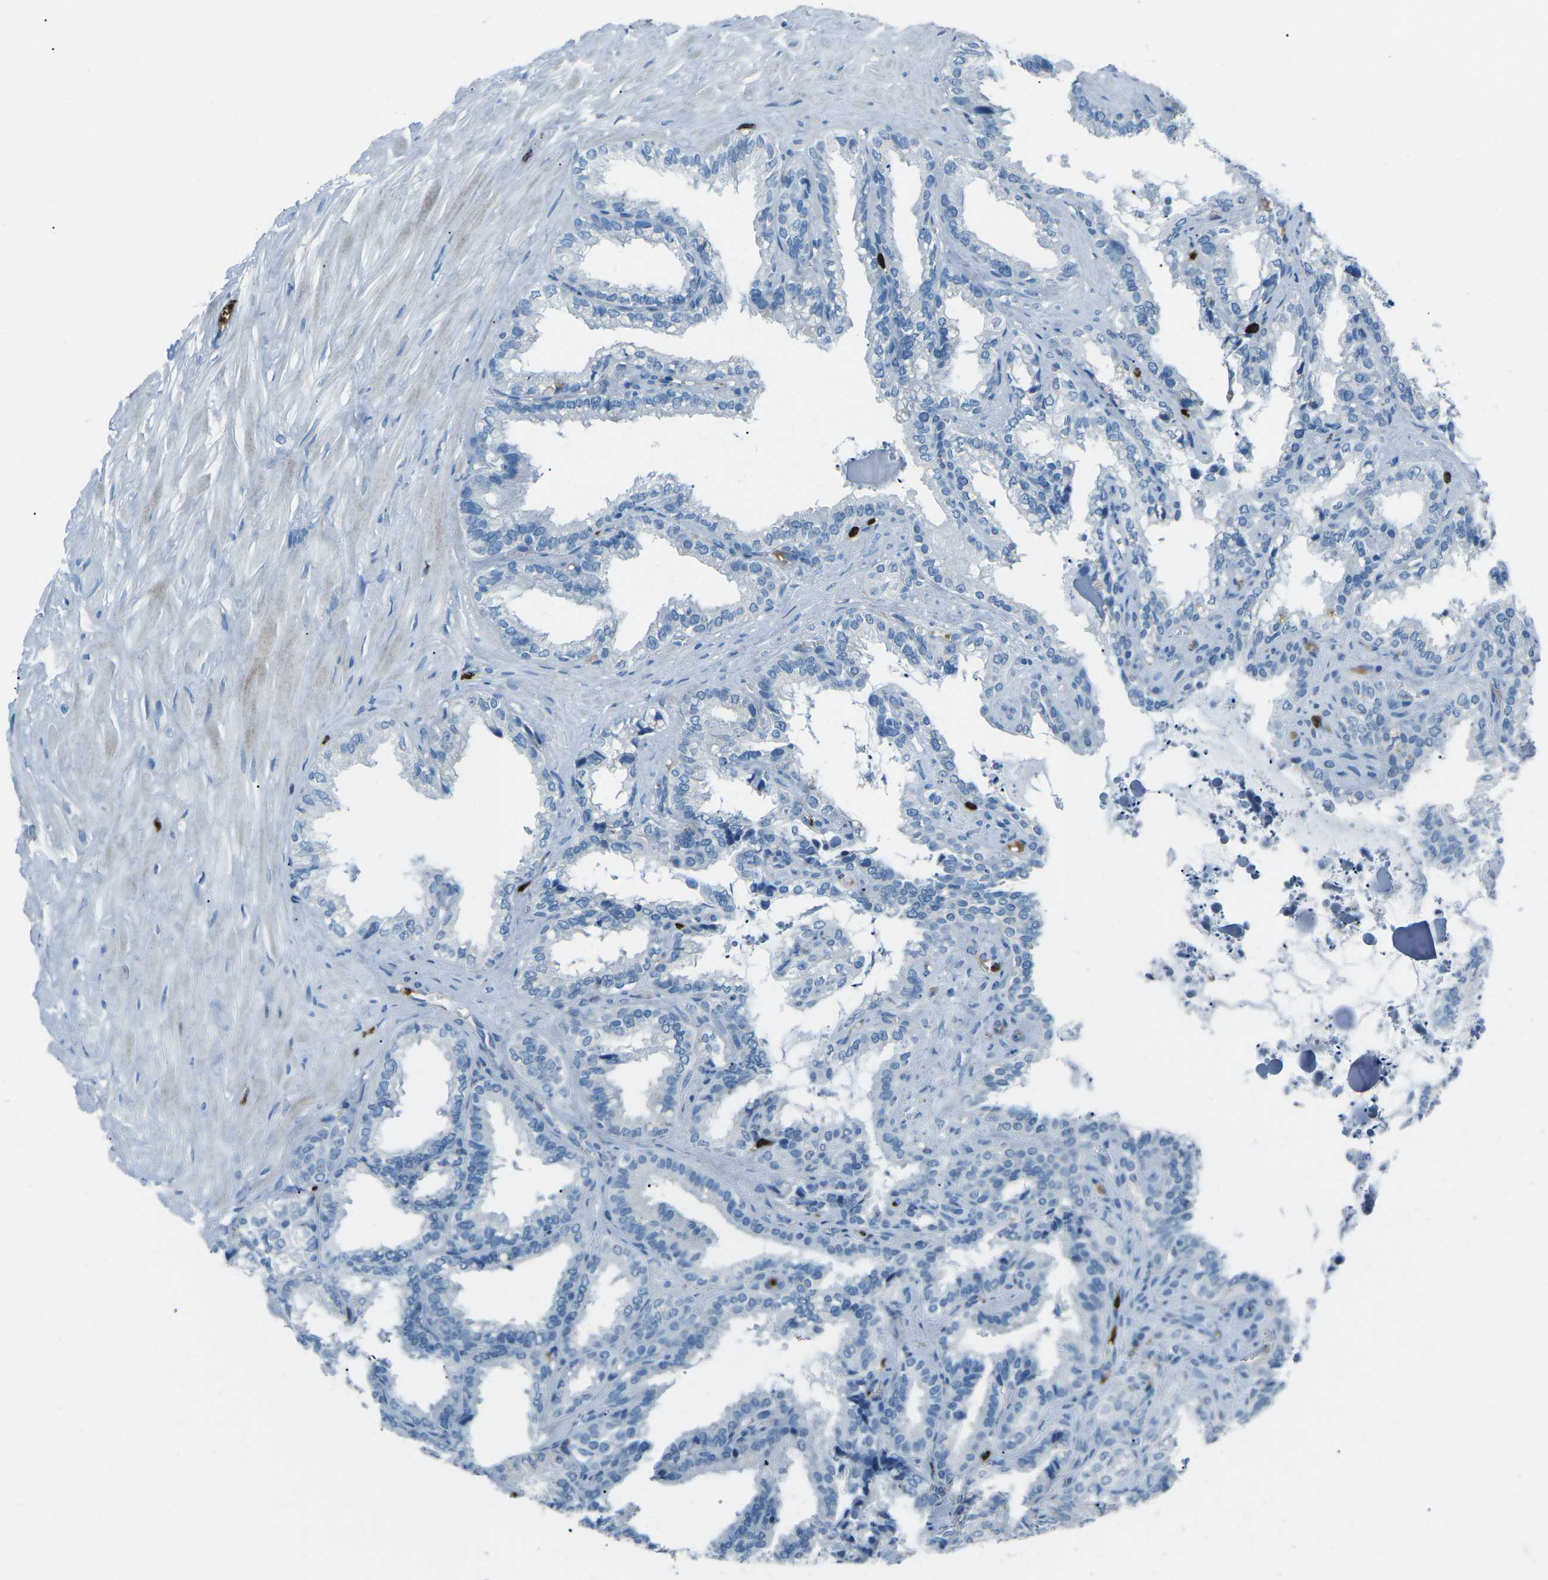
{"staining": {"intensity": "negative", "quantity": "none", "location": "none"}, "tissue": "seminal vesicle", "cell_type": "Glandular cells", "image_type": "normal", "snomed": [{"axis": "morphology", "description": "Normal tissue, NOS"}, {"axis": "topography", "description": "Seminal veicle"}], "caption": "IHC photomicrograph of normal human seminal vesicle stained for a protein (brown), which shows no expression in glandular cells.", "gene": "FCN1", "patient": {"sex": "male", "age": 64}}